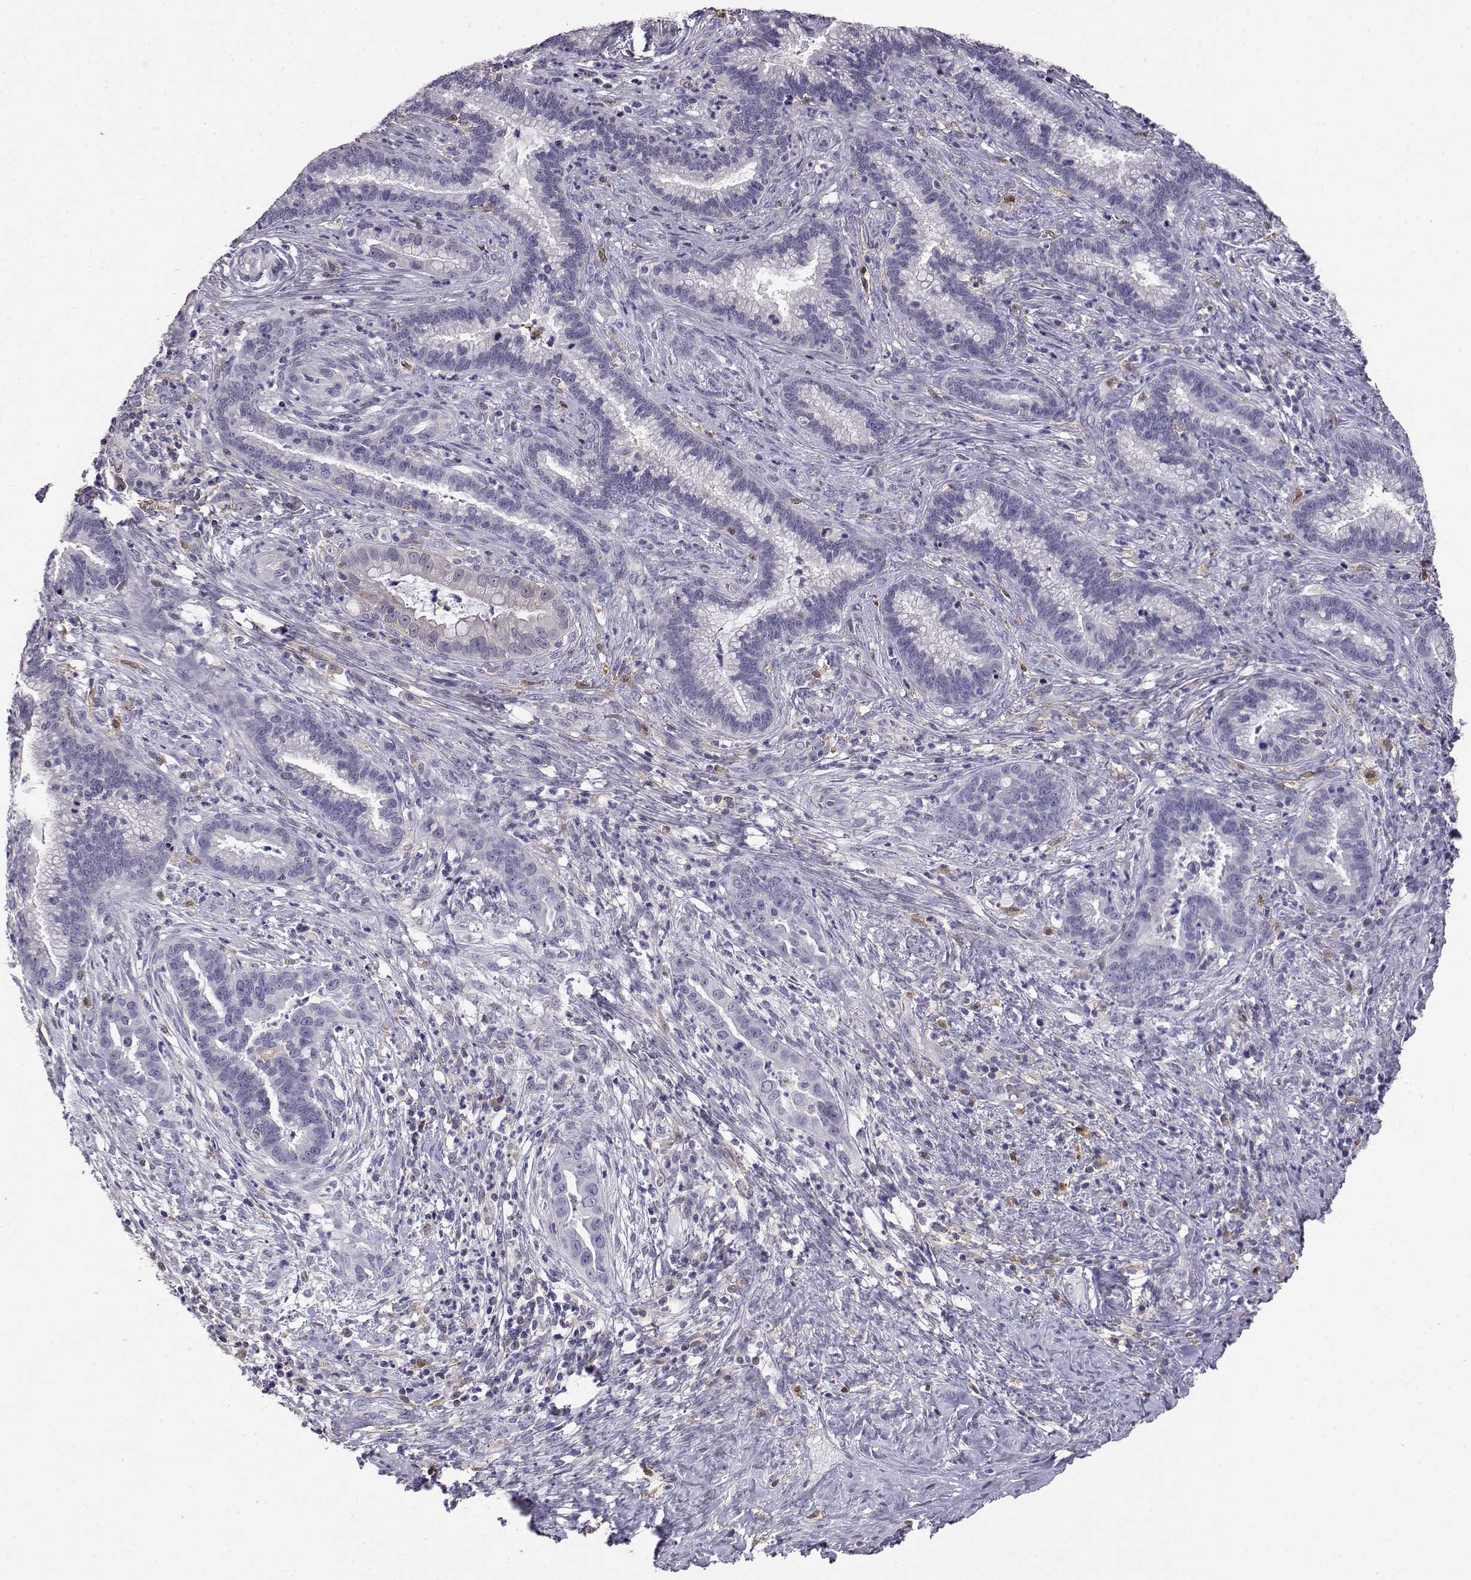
{"staining": {"intensity": "negative", "quantity": "none", "location": "none"}, "tissue": "cervical cancer", "cell_type": "Tumor cells", "image_type": "cancer", "snomed": [{"axis": "morphology", "description": "Adenocarcinoma, NOS"}, {"axis": "topography", "description": "Cervix"}], "caption": "Immunohistochemical staining of human cervical cancer (adenocarcinoma) exhibits no significant expression in tumor cells.", "gene": "AKR1B1", "patient": {"sex": "female", "age": 45}}